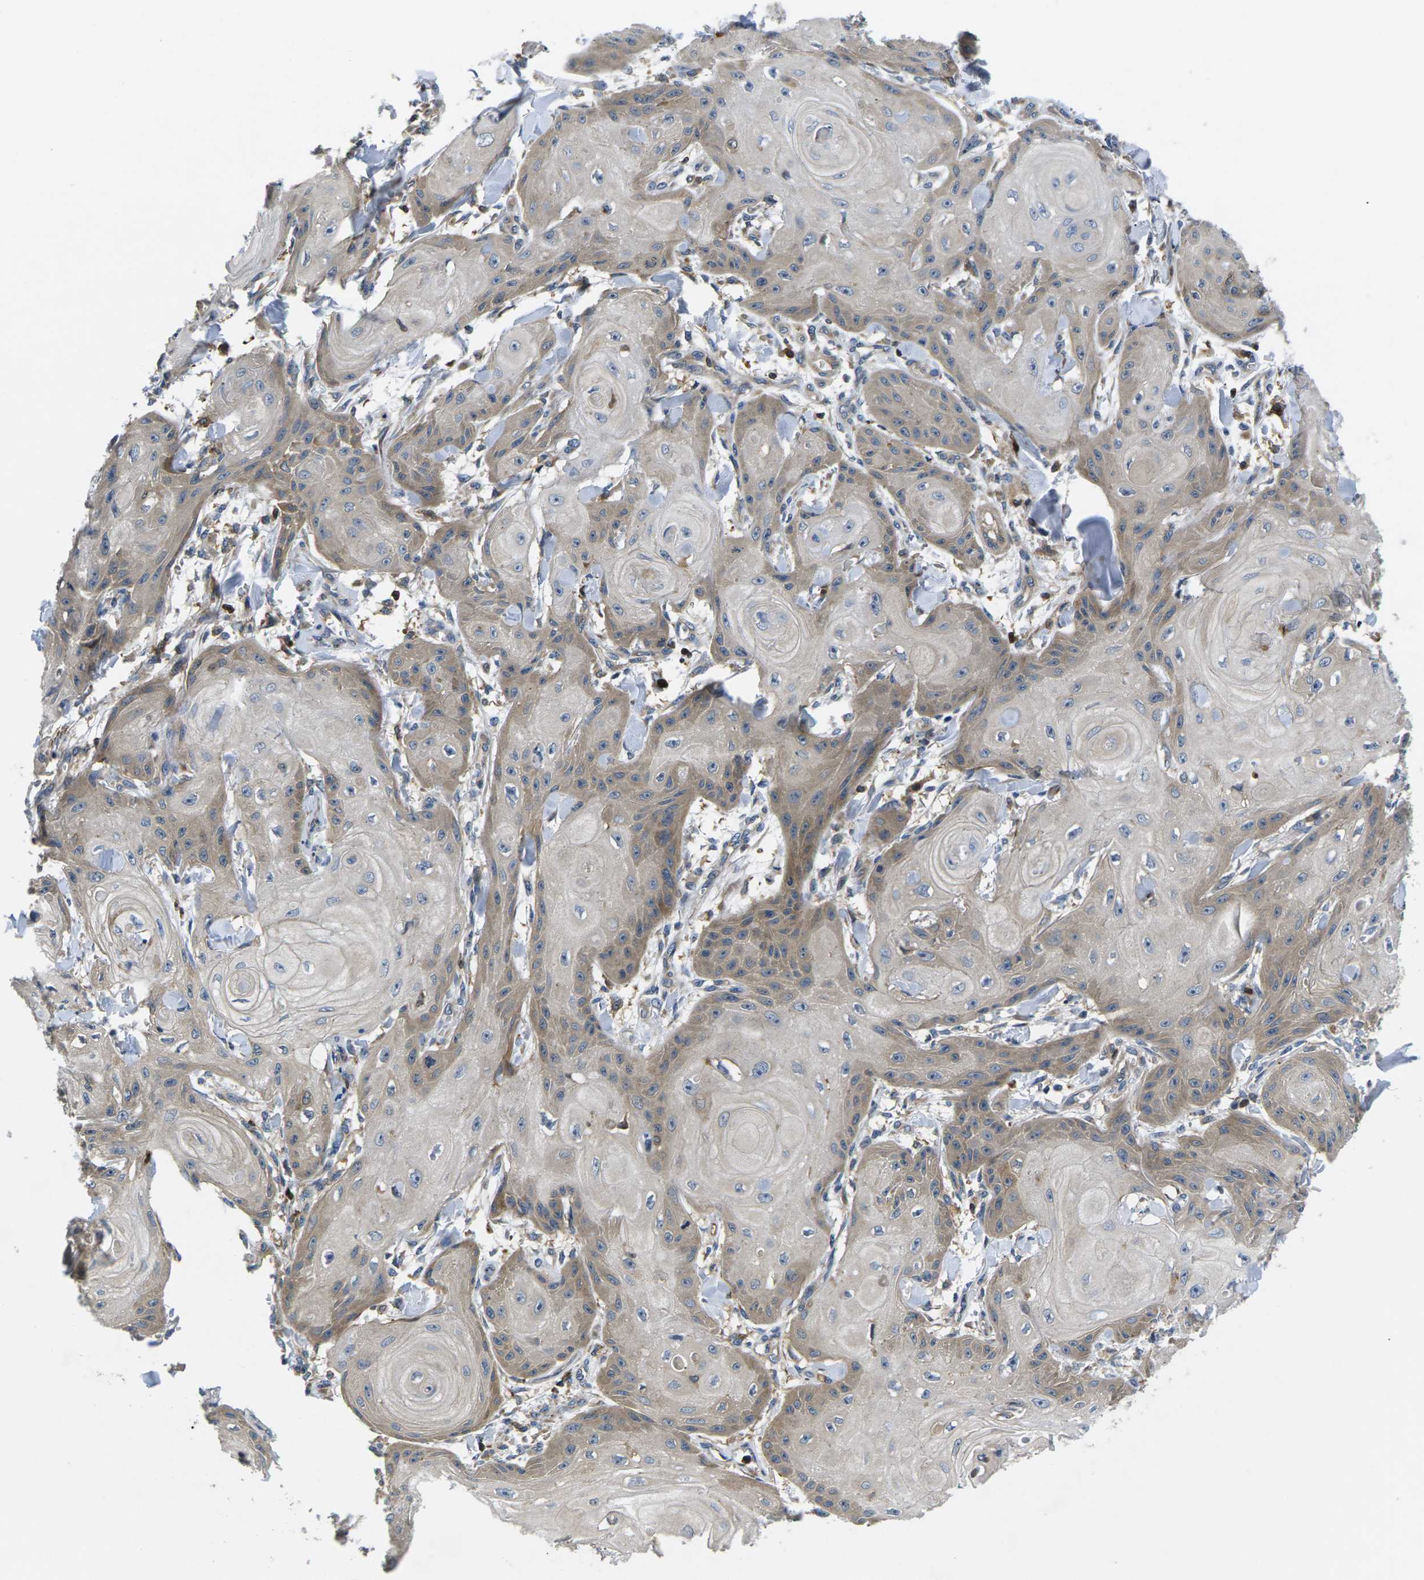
{"staining": {"intensity": "weak", "quantity": ">75%", "location": "cytoplasmic/membranous"}, "tissue": "skin cancer", "cell_type": "Tumor cells", "image_type": "cancer", "snomed": [{"axis": "morphology", "description": "Squamous cell carcinoma, NOS"}, {"axis": "topography", "description": "Skin"}], "caption": "About >75% of tumor cells in human skin cancer reveal weak cytoplasmic/membranous protein staining as visualized by brown immunohistochemical staining.", "gene": "PLCE1", "patient": {"sex": "male", "age": 74}}